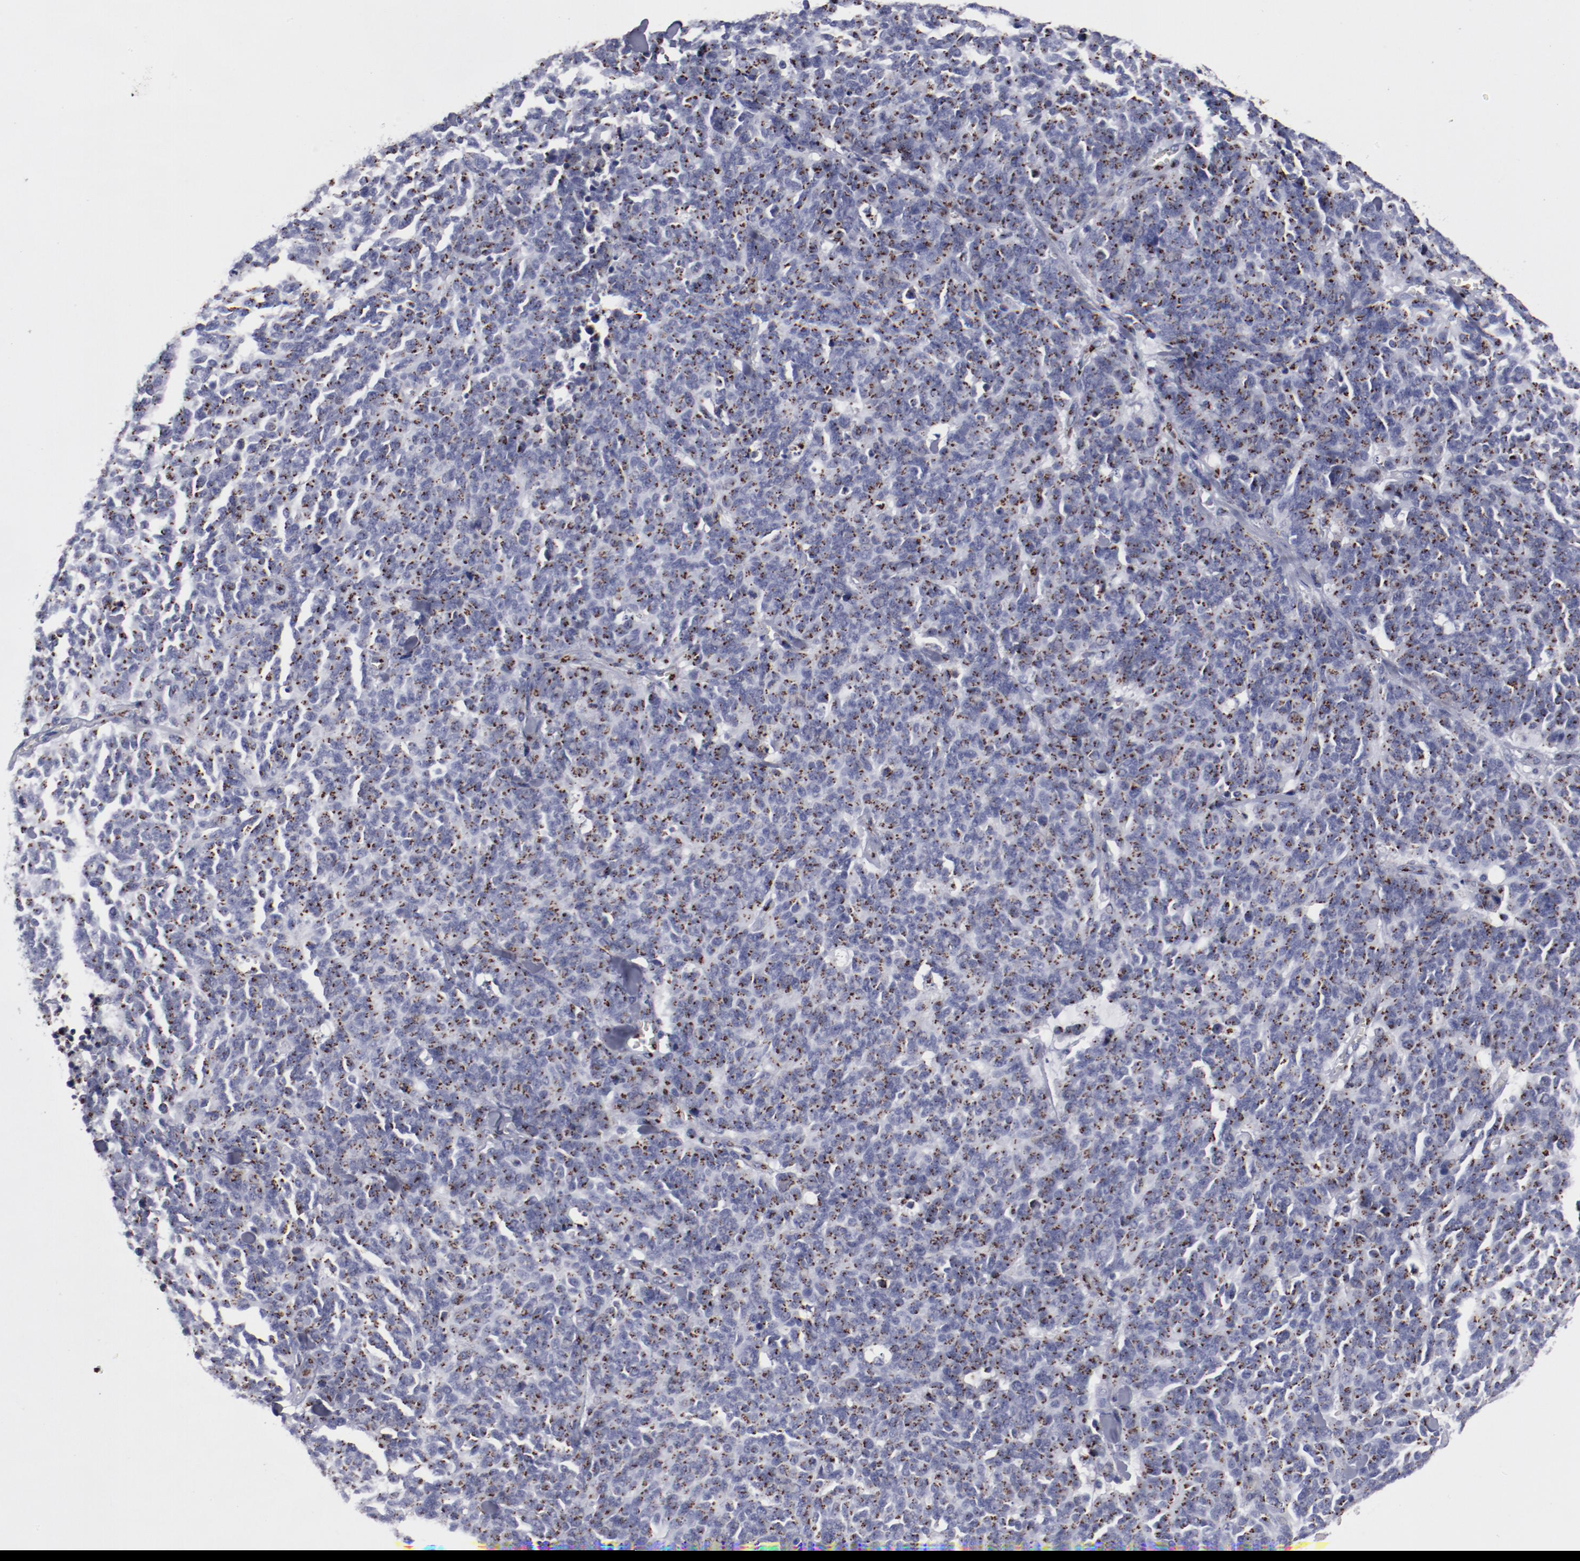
{"staining": {"intensity": "strong", "quantity": ">75%", "location": "cytoplasmic/membranous"}, "tissue": "lung cancer", "cell_type": "Tumor cells", "image_type": "cancer", "snomed": [{"axis": "morphology", "description": "Neoplasm, malignant, NOS"}, {"axis": "topography", "description": "Lung"}], "caption": "About >75% of tumor cells in human neoplasm (malignant) (lung) display strong cytoplasmic/membranous protein staining as visualized by brown immunohistochemical staining.", "gene": "GOLIM4", "patient": {"sex": "female", "age": 58}}